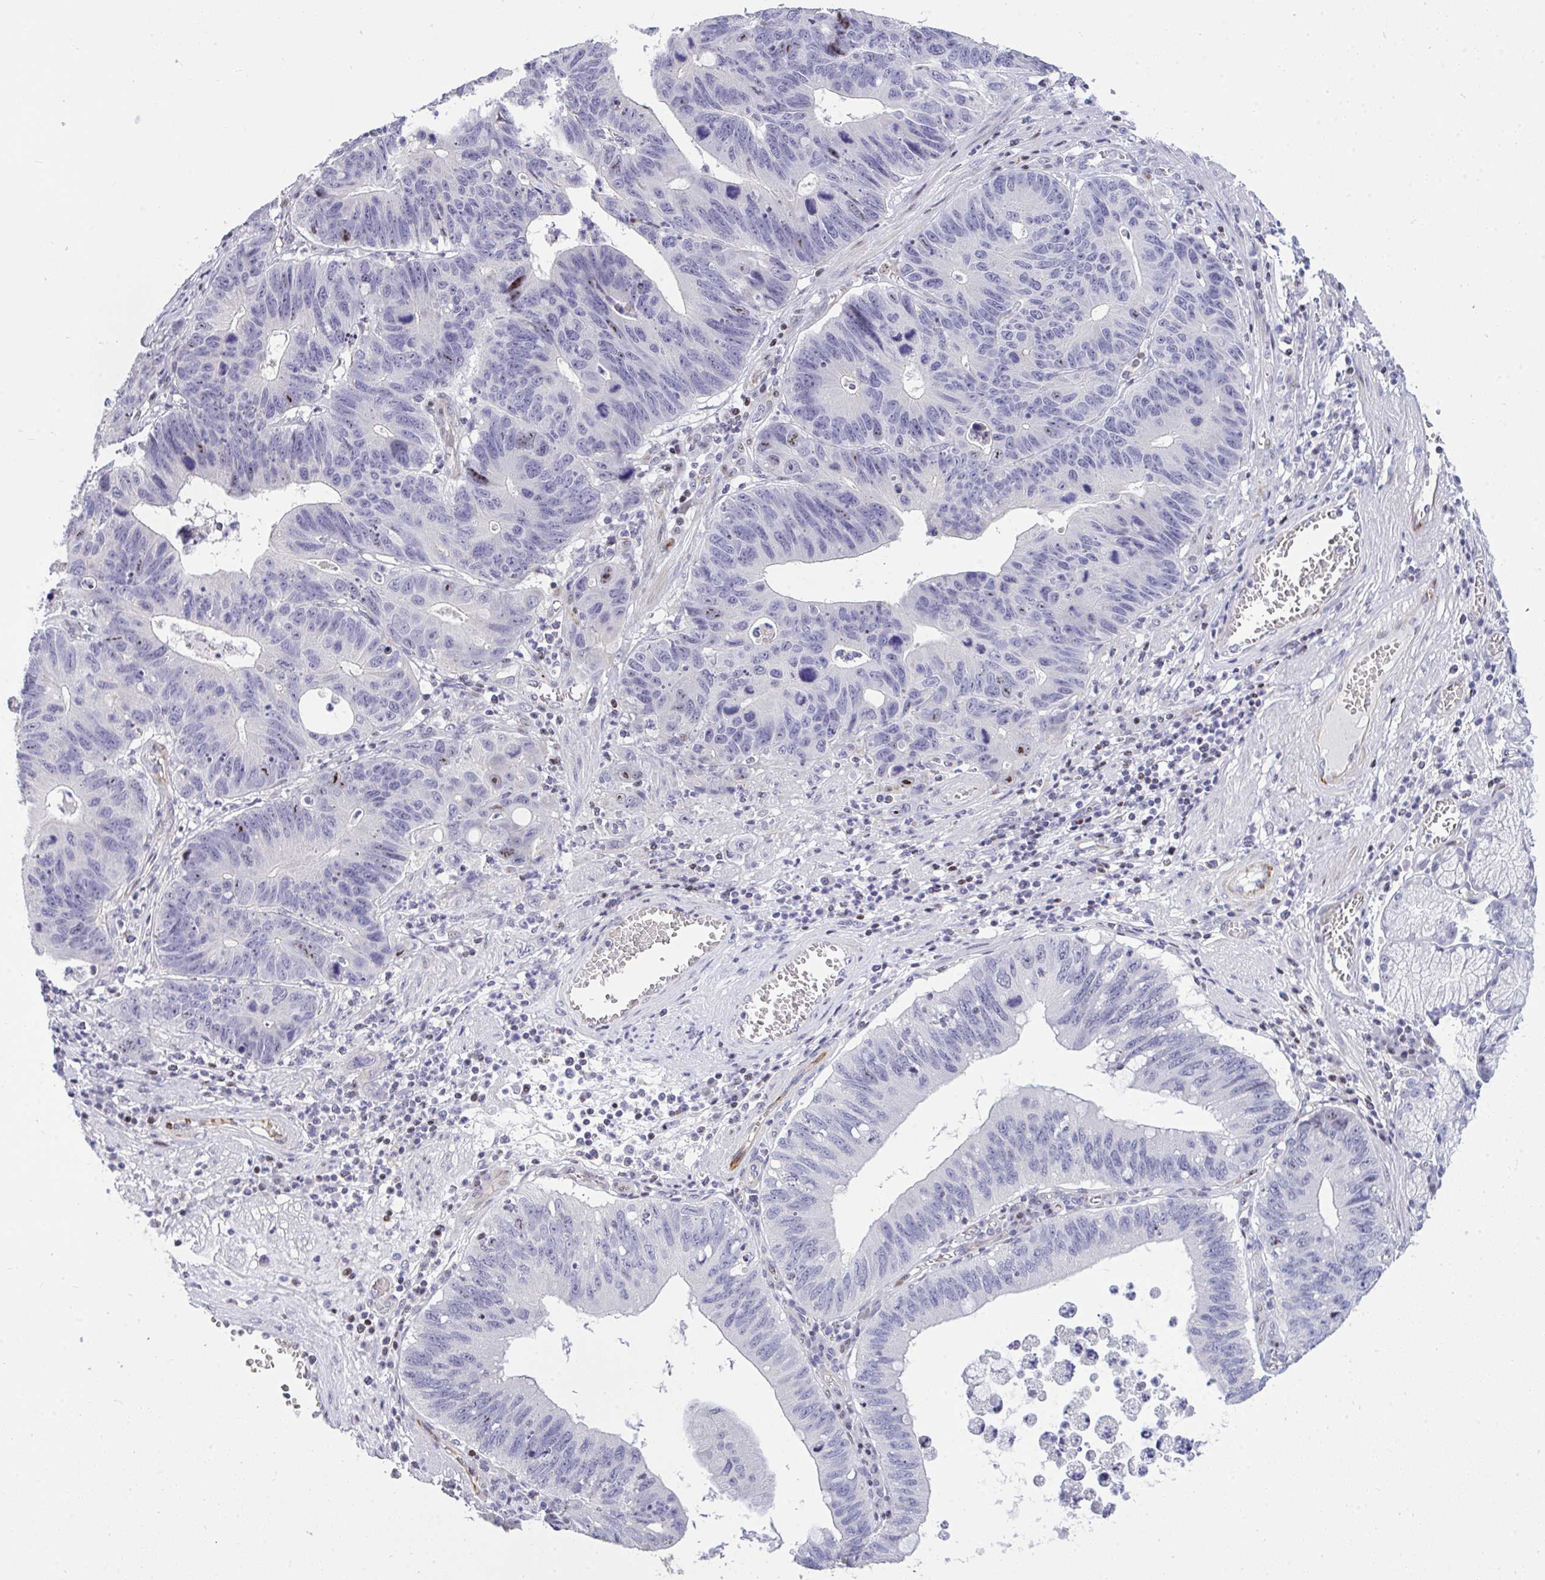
{"staining": {"intensity": "weak", "quantity": "<25%", "location": "nuclear"}, "tissue": "stomach cancer", "cell_type": "Tumor cells", "image_type": "cancer", "snomed": [{"axis": "morphology", "description": "Adenocarcinoma, NOS"}, {"axis": "topography", "description": "Stomach"}], "caption": "This photomicrograph is of adenocarcinoma (stomach) stained with immunohistochemistry (IHC) to label a protein in brown with the nuclei are counter-stained blue. There is no staining in tumor cells.", "gene": "PLPPR3", "patient": {"sex": "male", "age": 59}}